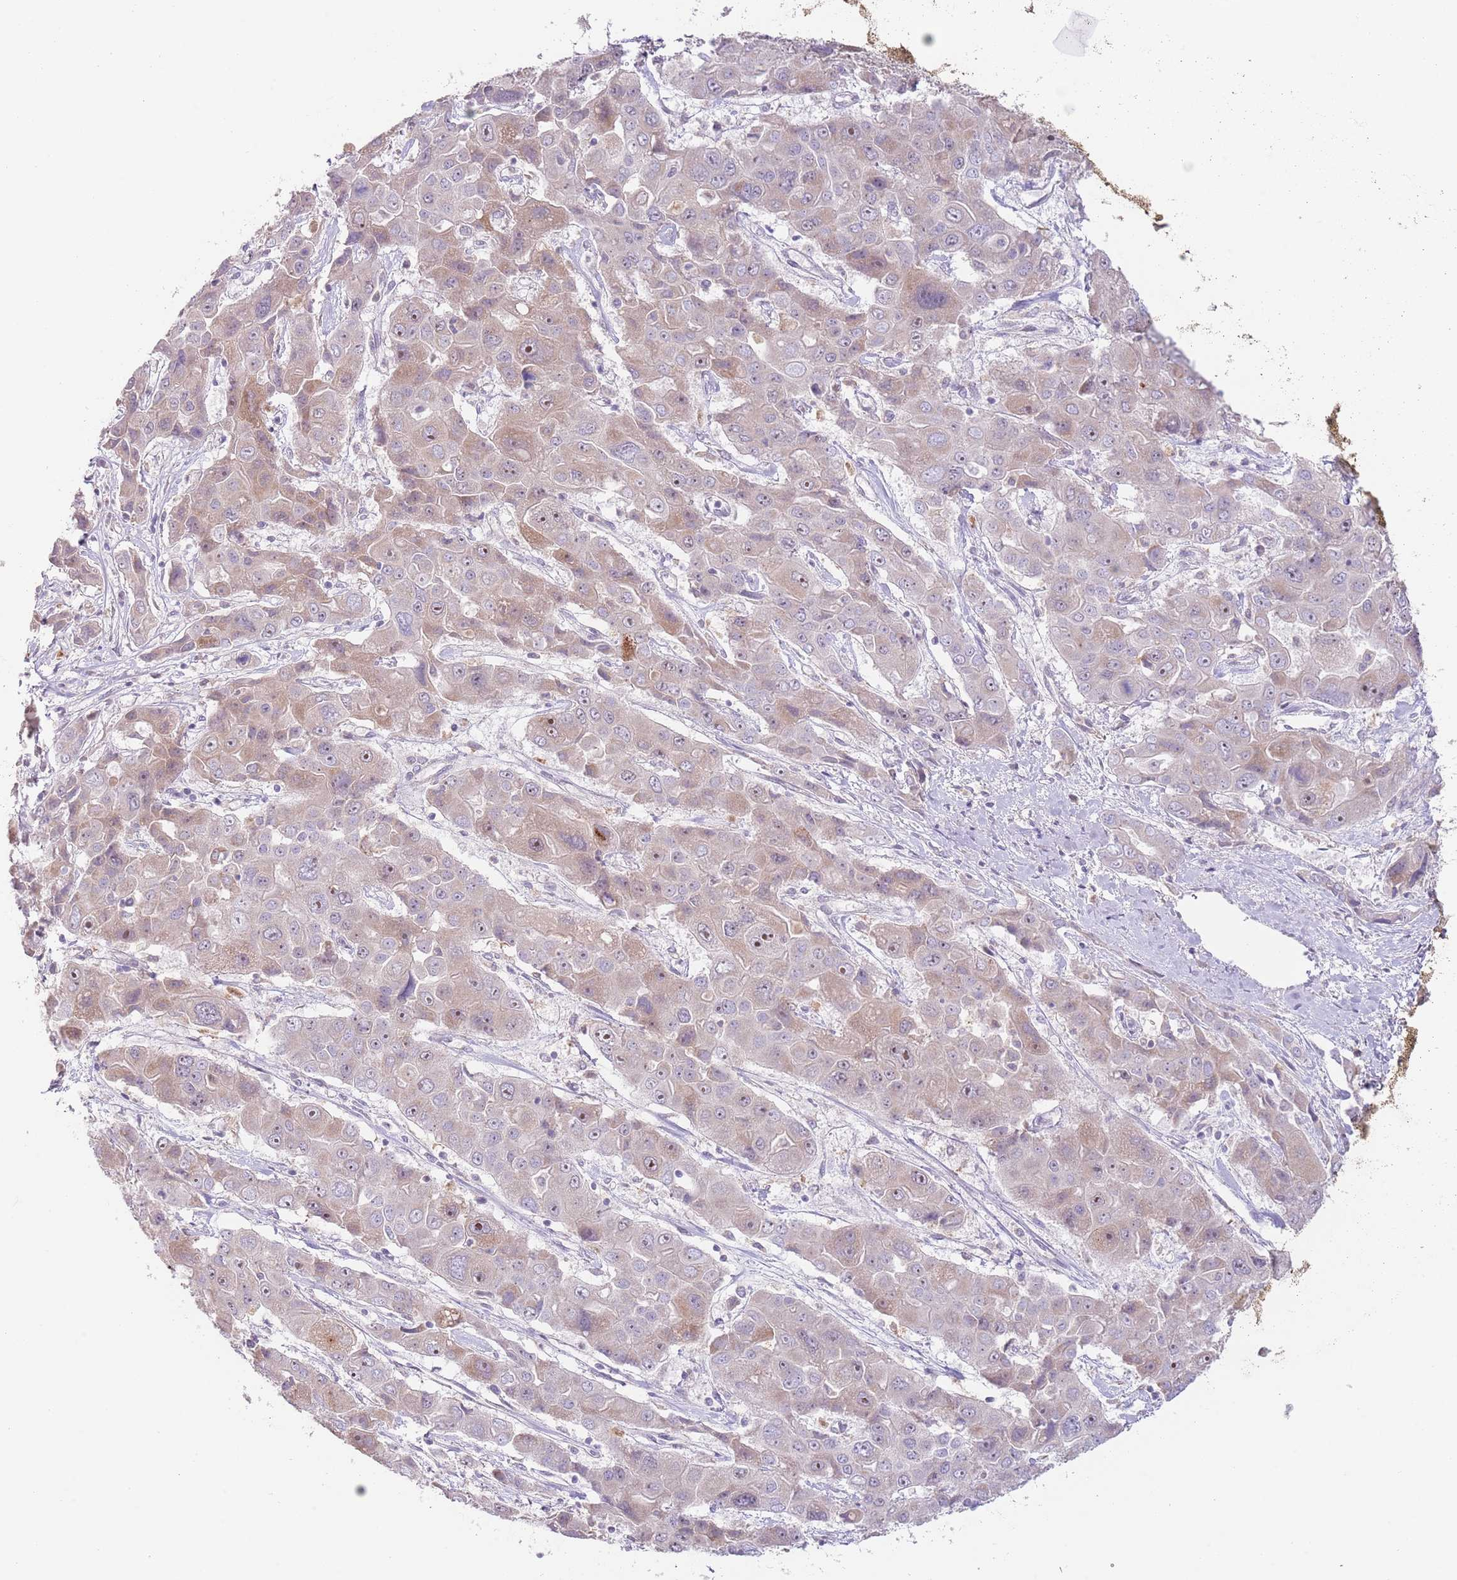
{"staining": {"intensity": "weak", "quantity": ">75%", "location": "cytoplasmic/membranous,nuclear"}, "tissue": "liver cancer", "cell_type": "Tumor cells", "image_type": "cancer", "snomed": [{"axis": "morphology", "description": "Cholangiocarcinoma"}, {"axis": "topography", "description": "Liver"}], "caption": "Immunohistochemical staining of human liver cancer exhibits low levels of weak cytoplasmic/membranous and nuclear positivity in approximately >75% of tumor cells.", "gene": "AP1S2", "patient": {"sex": "male", "age": 67}}